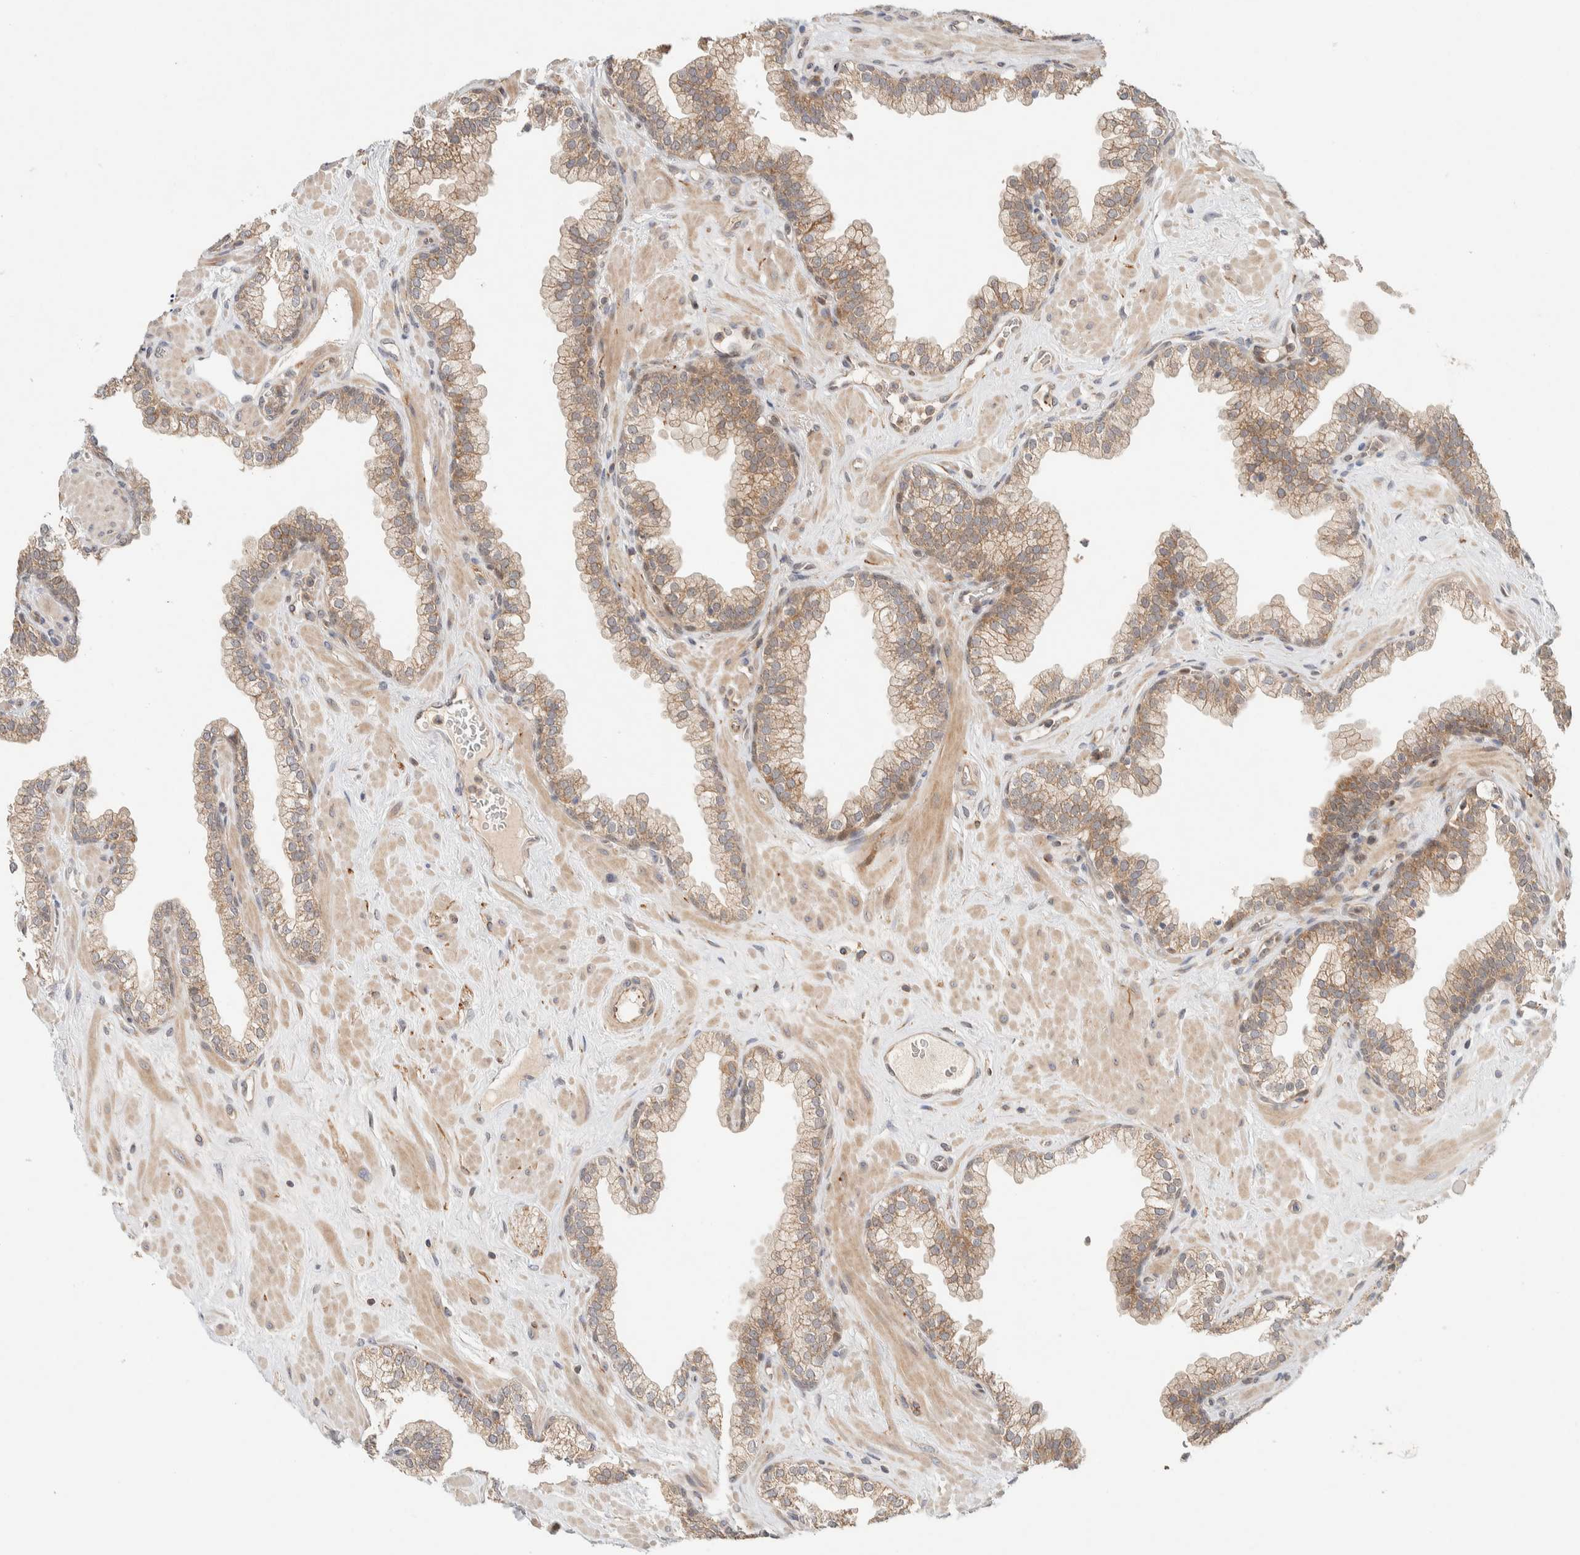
{"staining": {"intensity": "moderate", "quantity": ">75%", "location": "cytoplasmic/membranous"}, "tissue": "prostate", "cell_type": "Glandular cells", "image_type": "normal", "snomed": [{"axis": "morphology", "description": "Normal tissue, NOS"}, {"axis": "morphology", "description": "Urothelial carcinoma, Low grade"}, {"axis": "topography", "description": "Urinary bladder"}, {"axis": "topography", "description": "Prostate"}], "caption": "Prostate stained with IHC exhibits moderate cytoplasmic/membranous expression in approximately >75% of glandular cells.", "gene": "KIF9", "patient": {"sex": "male", "age": 60}}